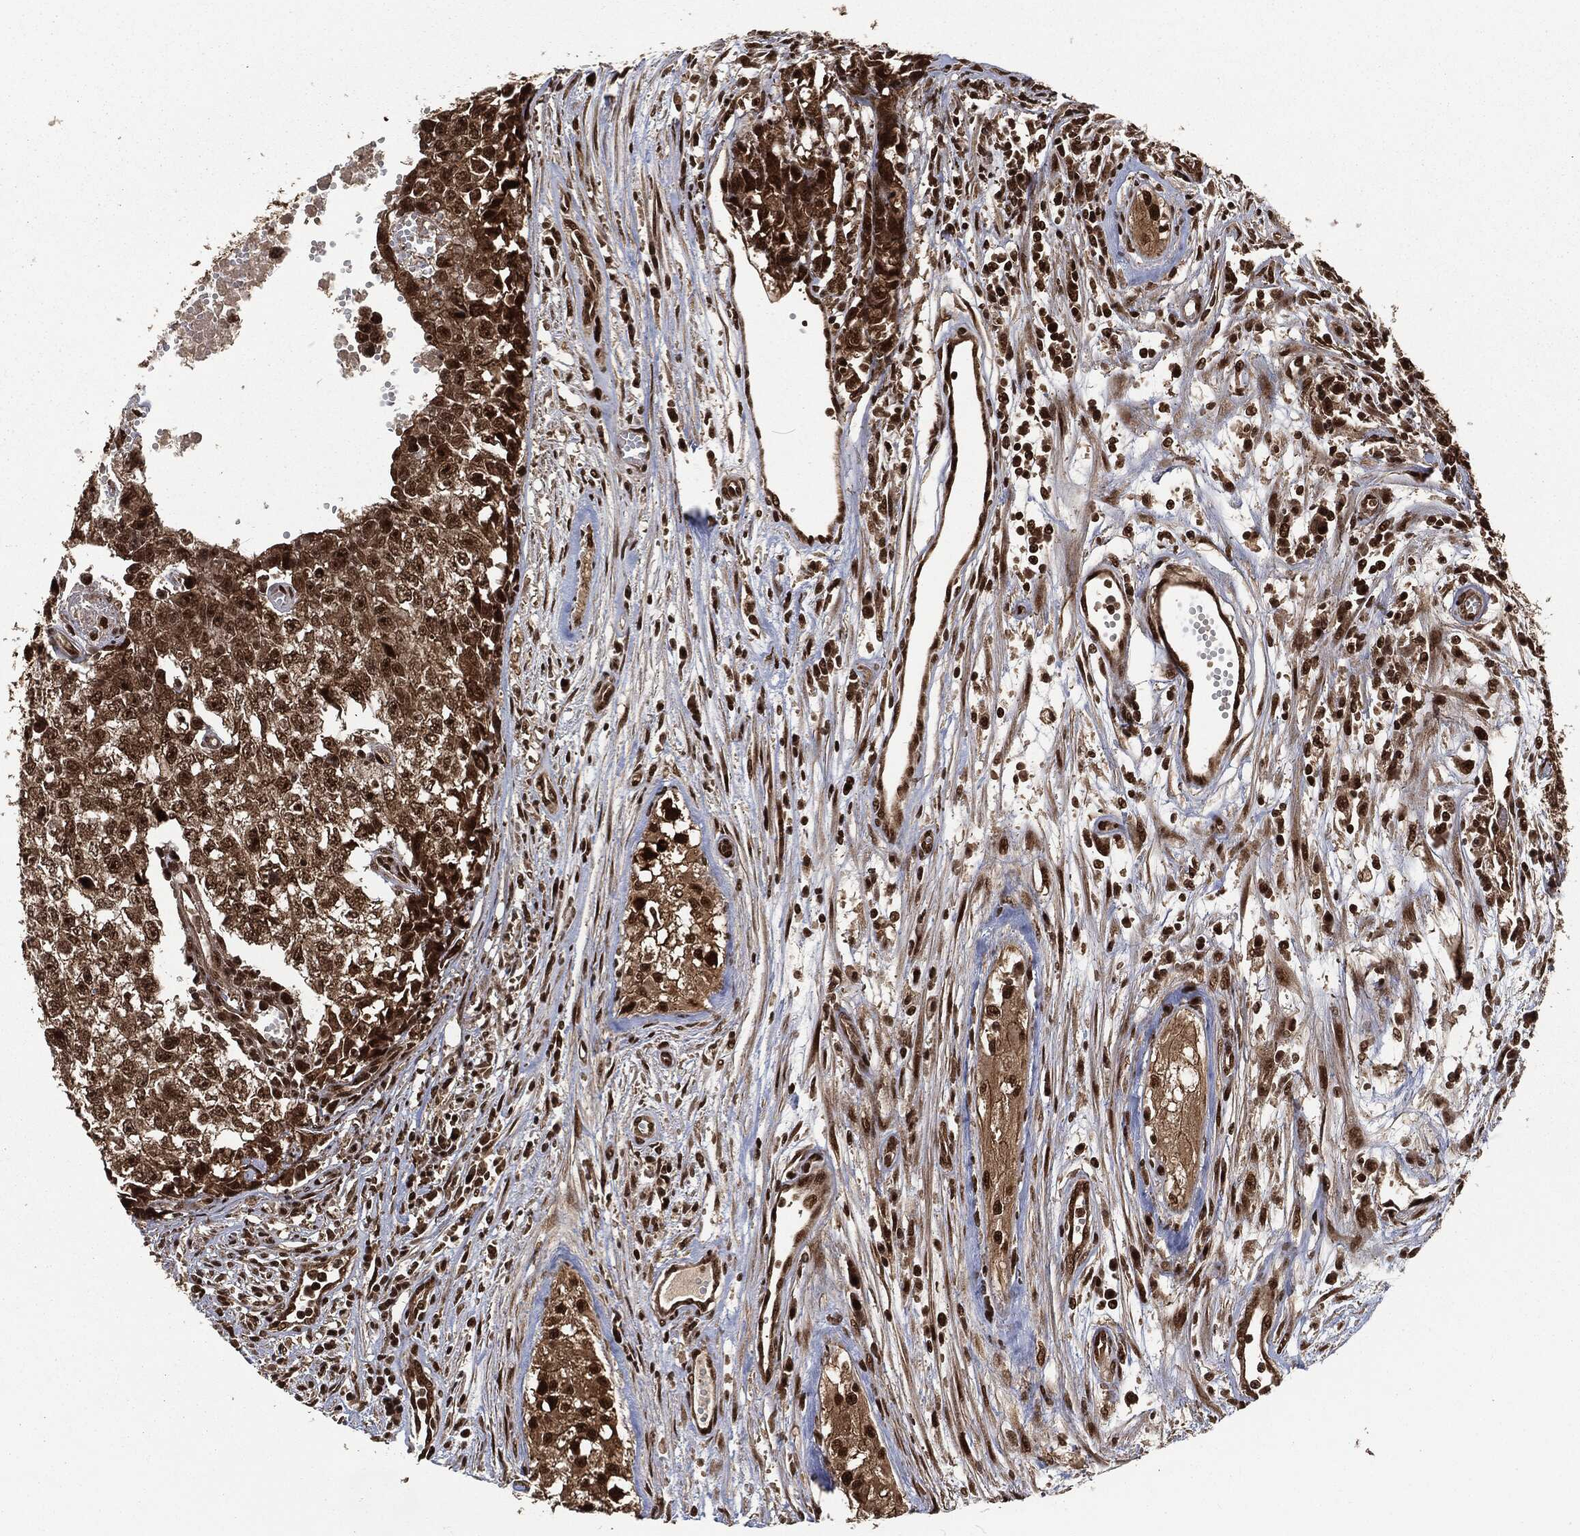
{"staining": {"intensity": "strong", "quantity": "25%-75%", "location": "cytoplasmic/membranous,nuclear"}, "tissue": "testis cancer", "cell_type": "Tumor cells", "image_type": "cancer", "snomed": [{"axis": "morphology", "description": "Seminoma, NOS"}, {"axis": "morphology", "description": "Carcinoma, Embryonal, NOS"}, {"axis": "topography", "description": "Testis"}], "caption": "Human testis cancer (embryonal carcinoma) stained for a protein (brown) shows strong cytoplasmic/membranous and nuclear positive expression in about 25%-75% of tumor cells.", "gene": "NGRN", "patient": {"sex": "male", "age": 22}}